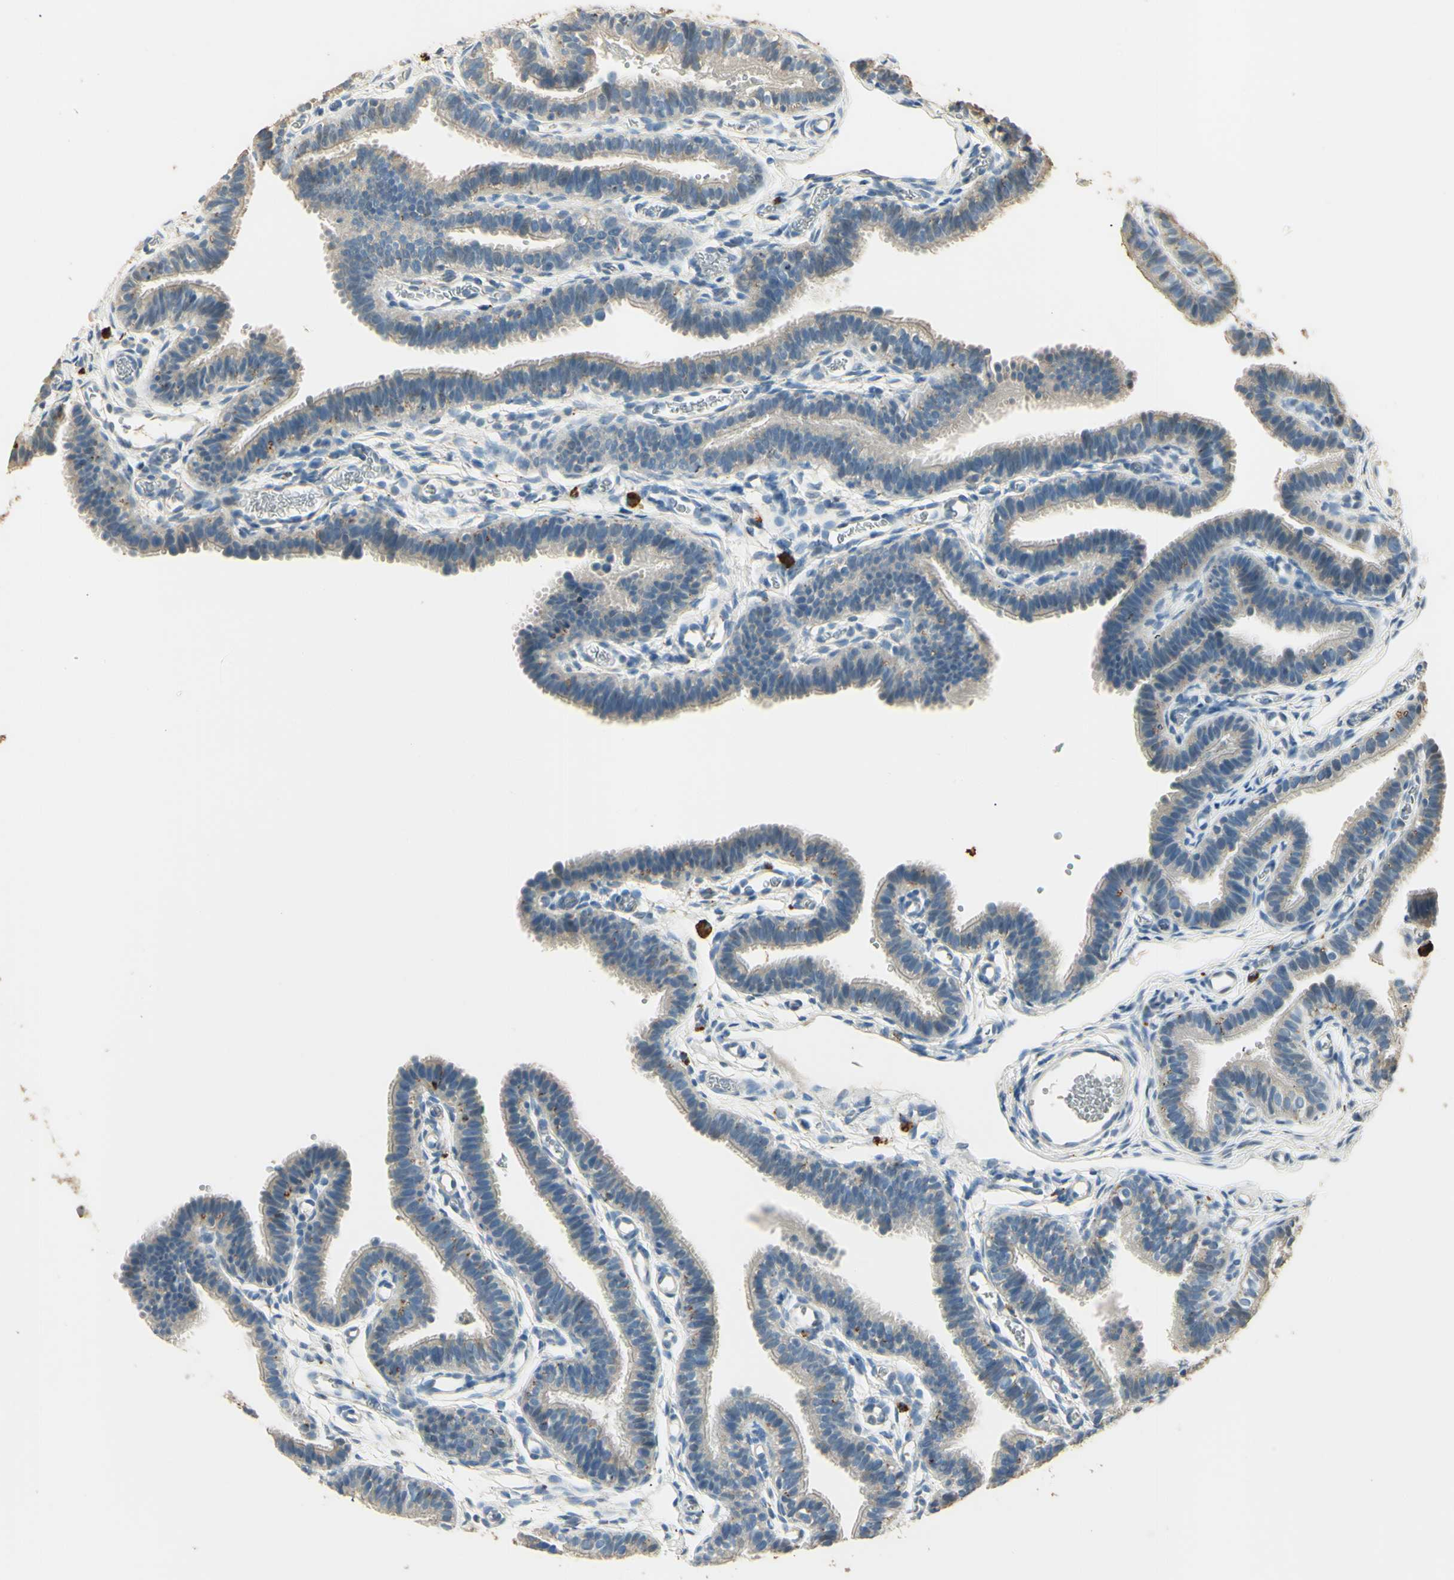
{"staining": {"intensity": "strong", "quantity": "<25%", "location": "cytoplasmic/membranous"}, "tissue": "fallopian tube", "cell_type": "Glandular cells", "image_type": "normal", "snomed": [{"axis": "morphology", "description": "Normal tissue, NOS"}, {"axis": "topography", "description": "Fallopian tube"}, {"axis": "topography", "description": "Placenta"}], "caption": "Strong cytoplasmic/membranous staining for a protein is appreciated in about <25% of glandular cells of unremarkable fallopian tube using immunohistochemistry.", "gene": "ARHGEF17", "patient": {"sex": "female", "age": 34}}